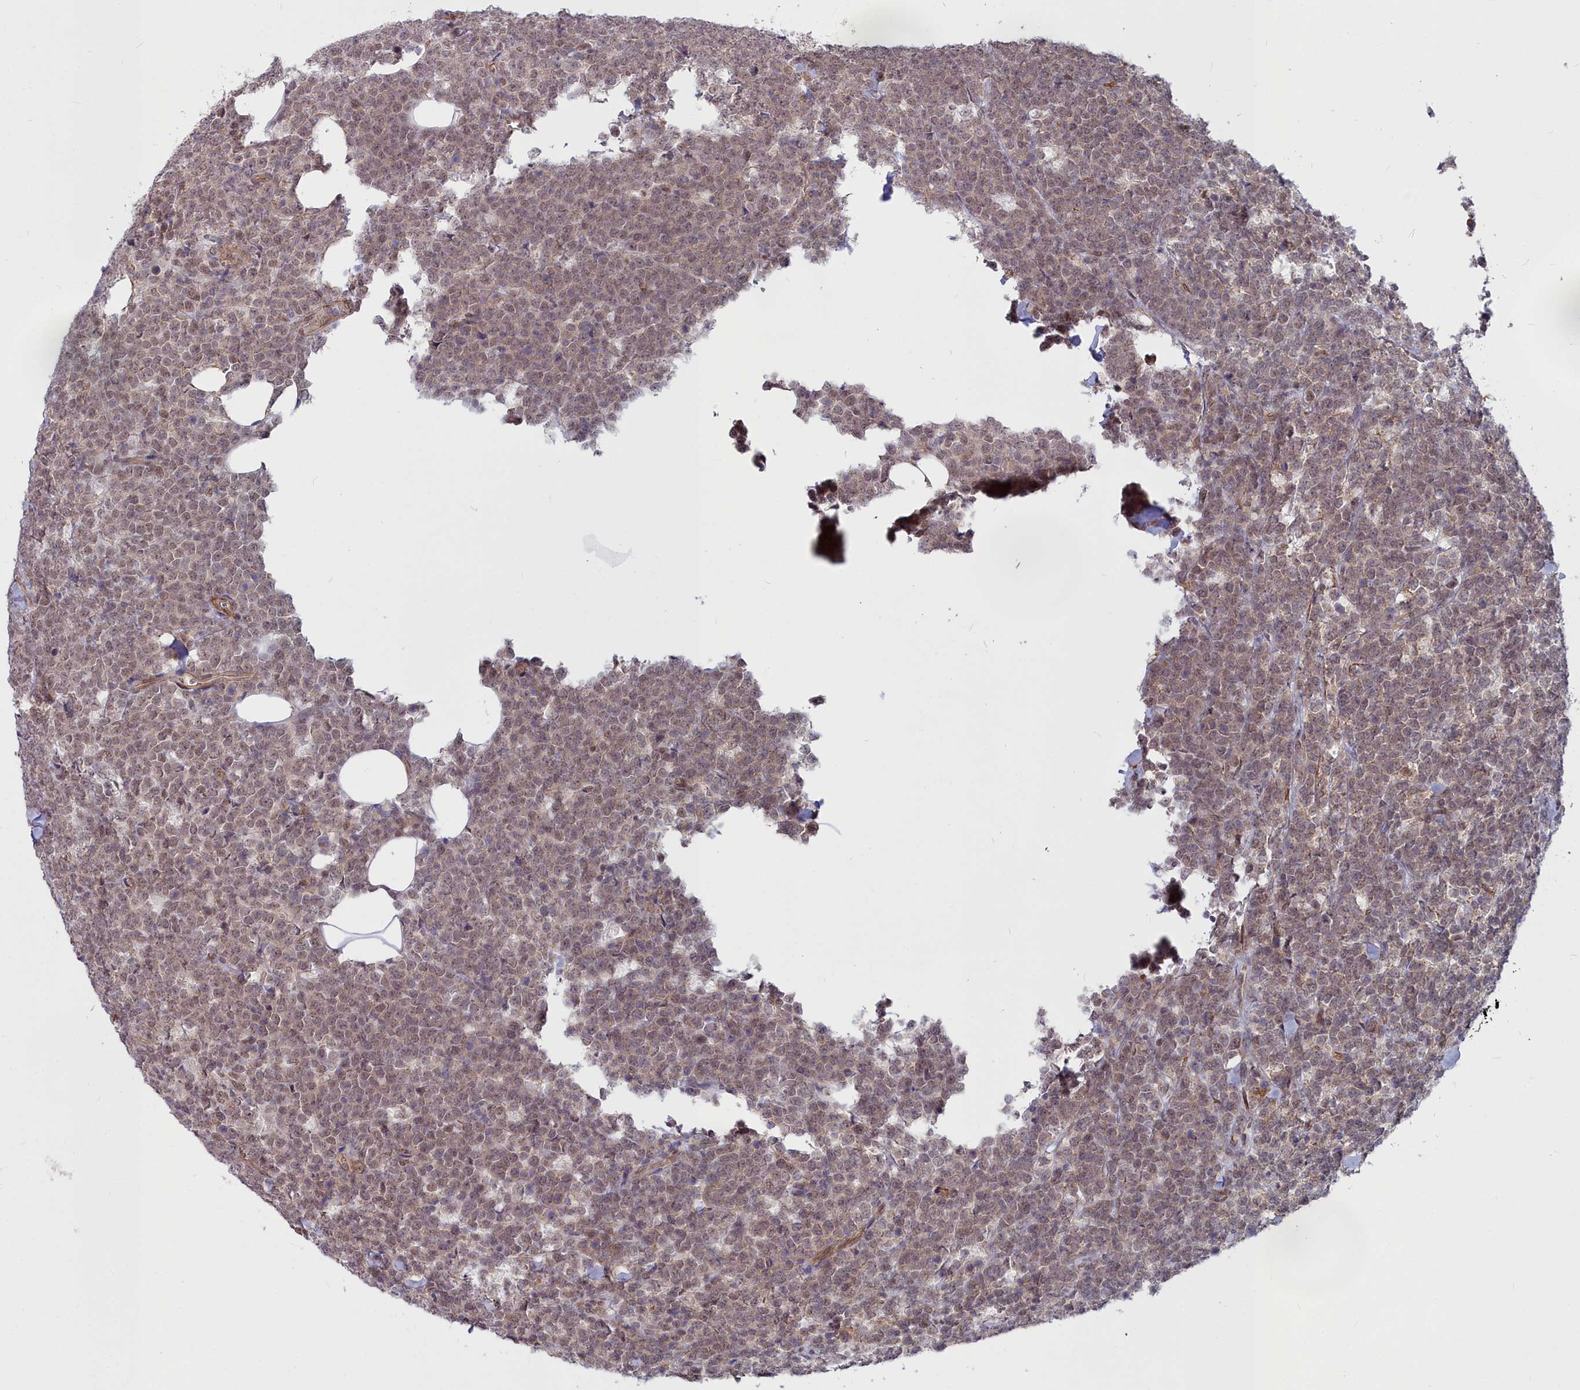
{"staining": {"intensity": "weak", "quantity": ">75%", "location": "nuclear"}, "tissue": "lymphoma", "cell_type": "Tumor cells", "image_type": "cancer", "snomed": [{"axis": "morphology", "description": "Malignant lymphoma, non-Hodgkin's type, High grade"}, {"axis": "topography", "description": "Small intestine"}], "caption": "This is a micrograph of immunohistochemistry staining of lymphoma, which shows weak staining in the nuclear of tumor cells.", "gene": "YJU2", "patient": {"sex": "male", "age": 8}}